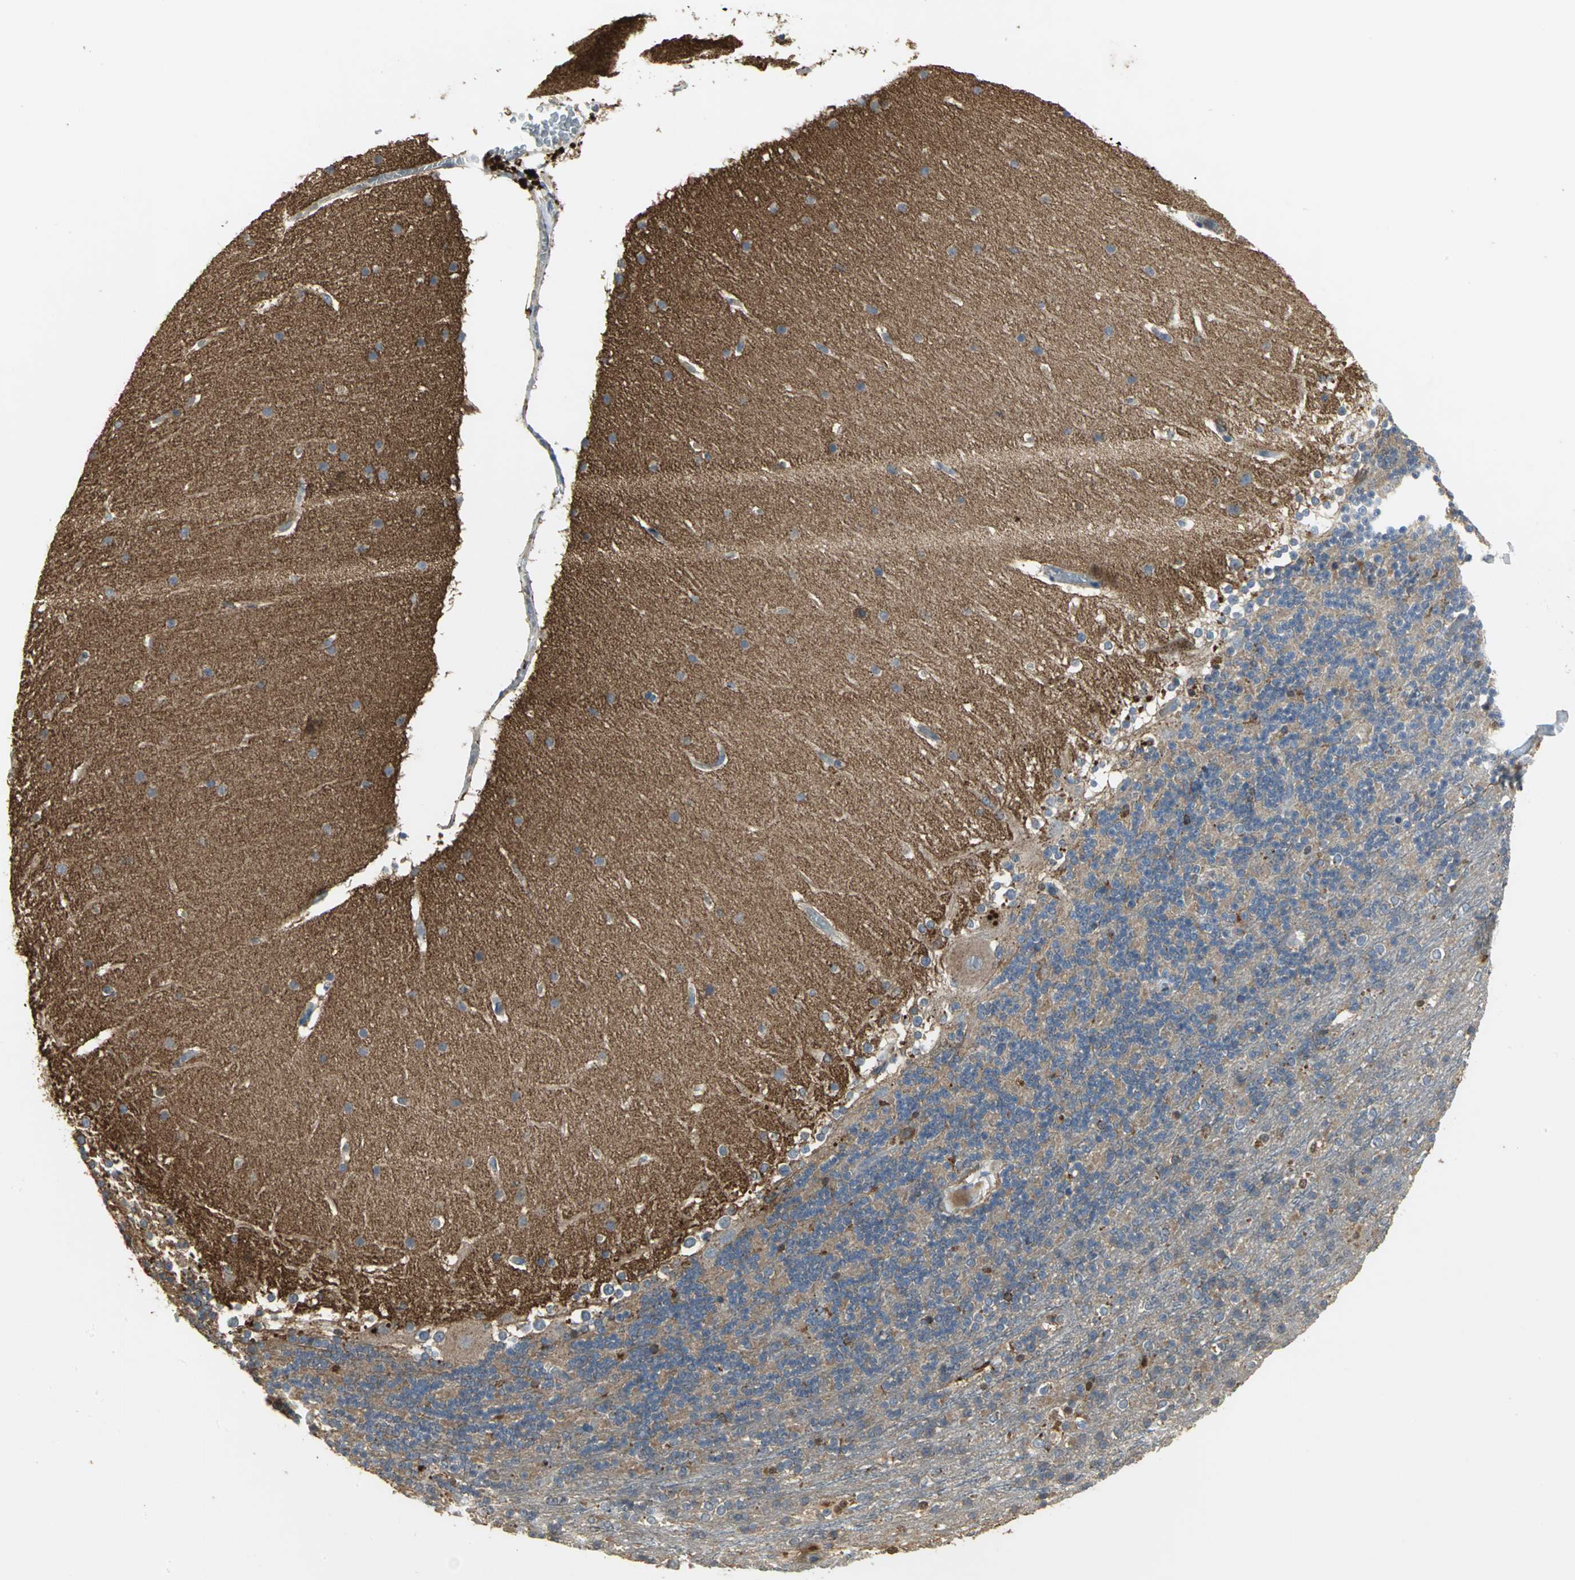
{"staining": {"intensity": "moderate", "quantity": "25%-75%", "location": "cytoplasmic/membranous"}, "tissue": "cerebellum", "cell_type": "Cells in granular layer", "image_type": "normal", "snomed": [{"axis": "morphology", "description": "Normal tissue, NOS"}, {"axis": "topography", "description": "Cerebellum"}], "caption": "Cells in granular layer demonstrate medium levels of moderate cytoplasmic/membranous expression in approximately 25%-75% of cells in benign cerebellum.", "gene": "MET", "patient": {"sex": "female", "age": 19}}